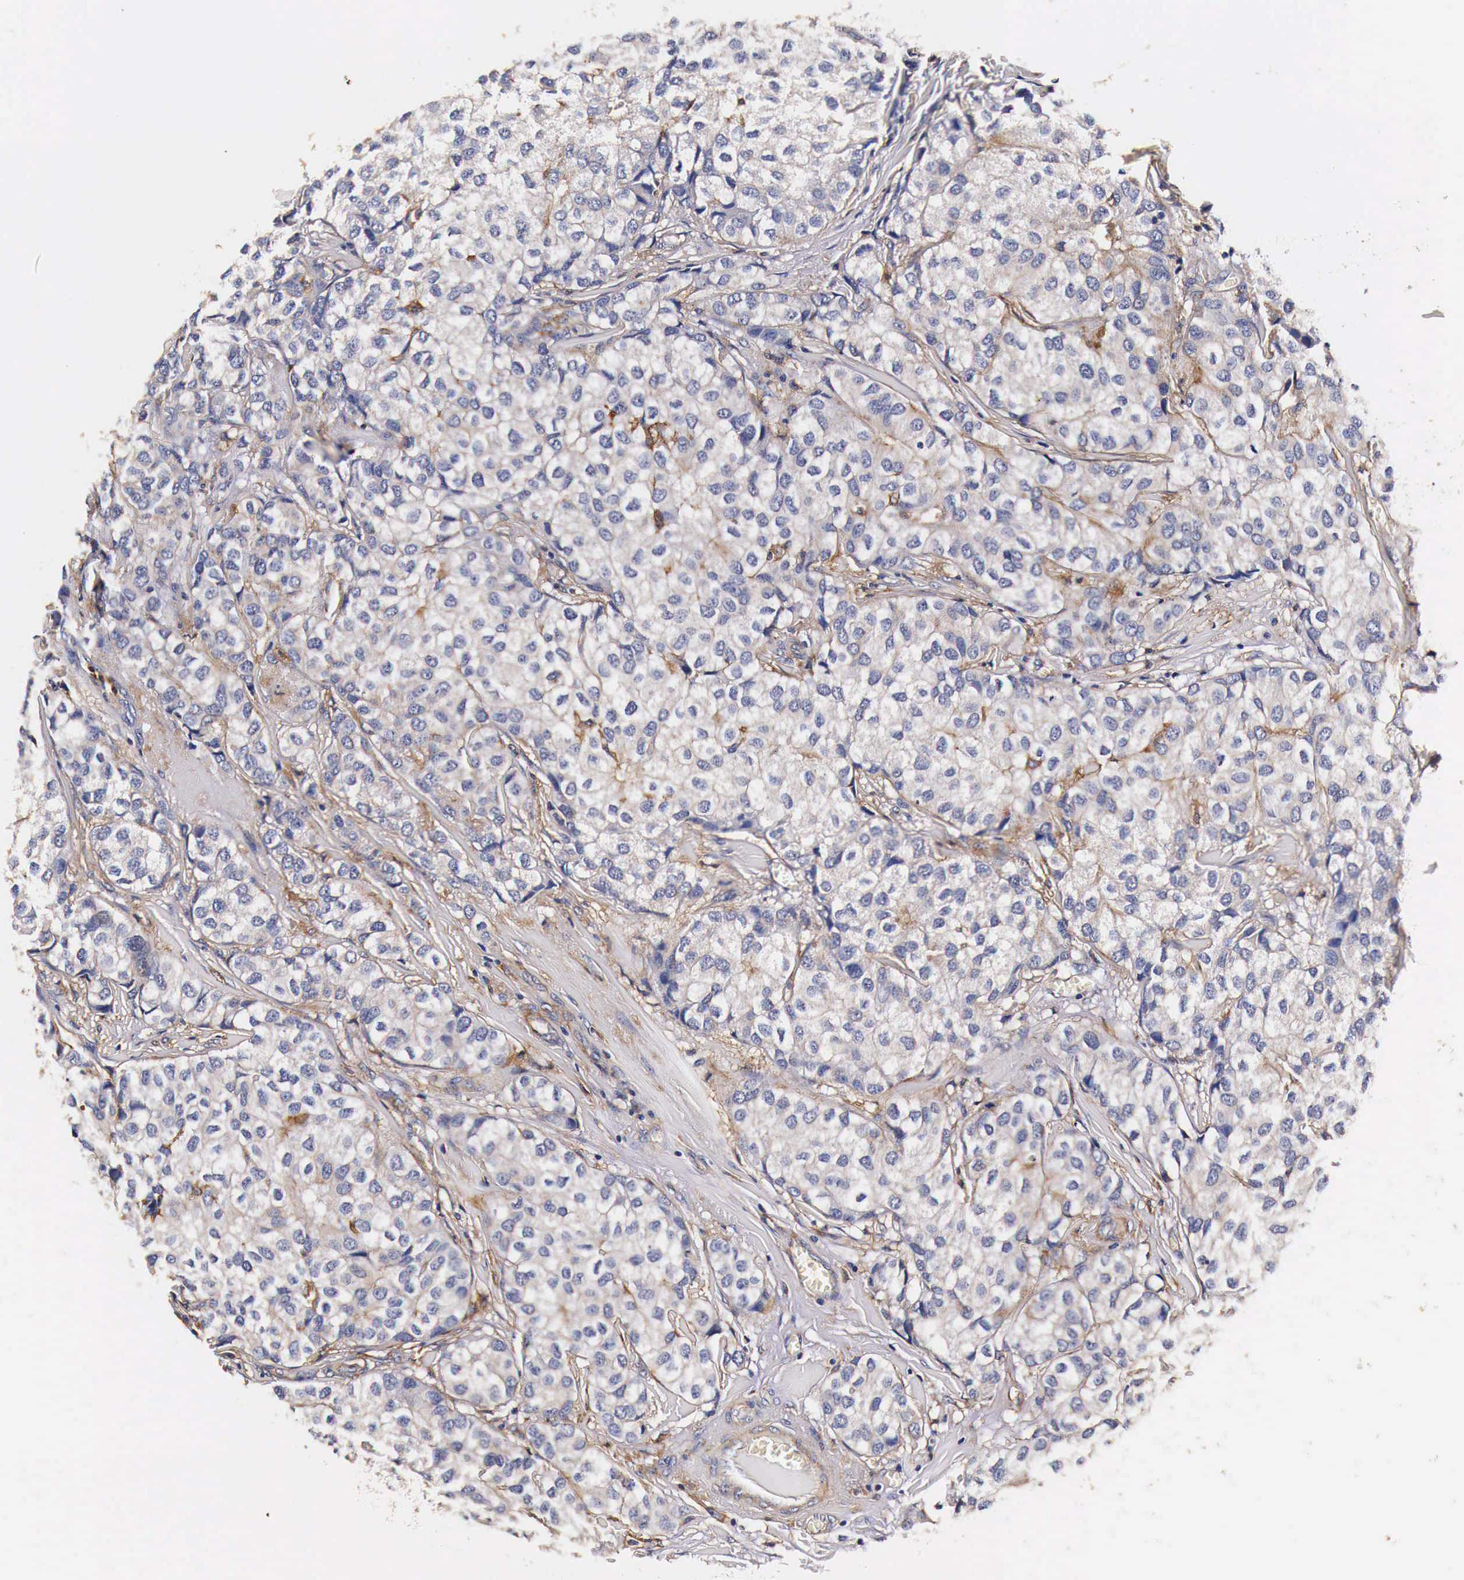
{"staining": {"intensity": "negative", "quantity": "none", "location": "none"}, "tissue": "breast cancer", "cell_type": "Tumor cells", "image_type": "cancer", "snomed": [{"axis": "morphology", "description": "Duct carcinoma"}, {"axis": "topography", "description": "Breast"}], "caption": "IHC of invasive ductal carcinoma (breast) shows no positivity in tumor cells.", "gene": "RP2", "patient": {"sex": "female", "age": 68}}